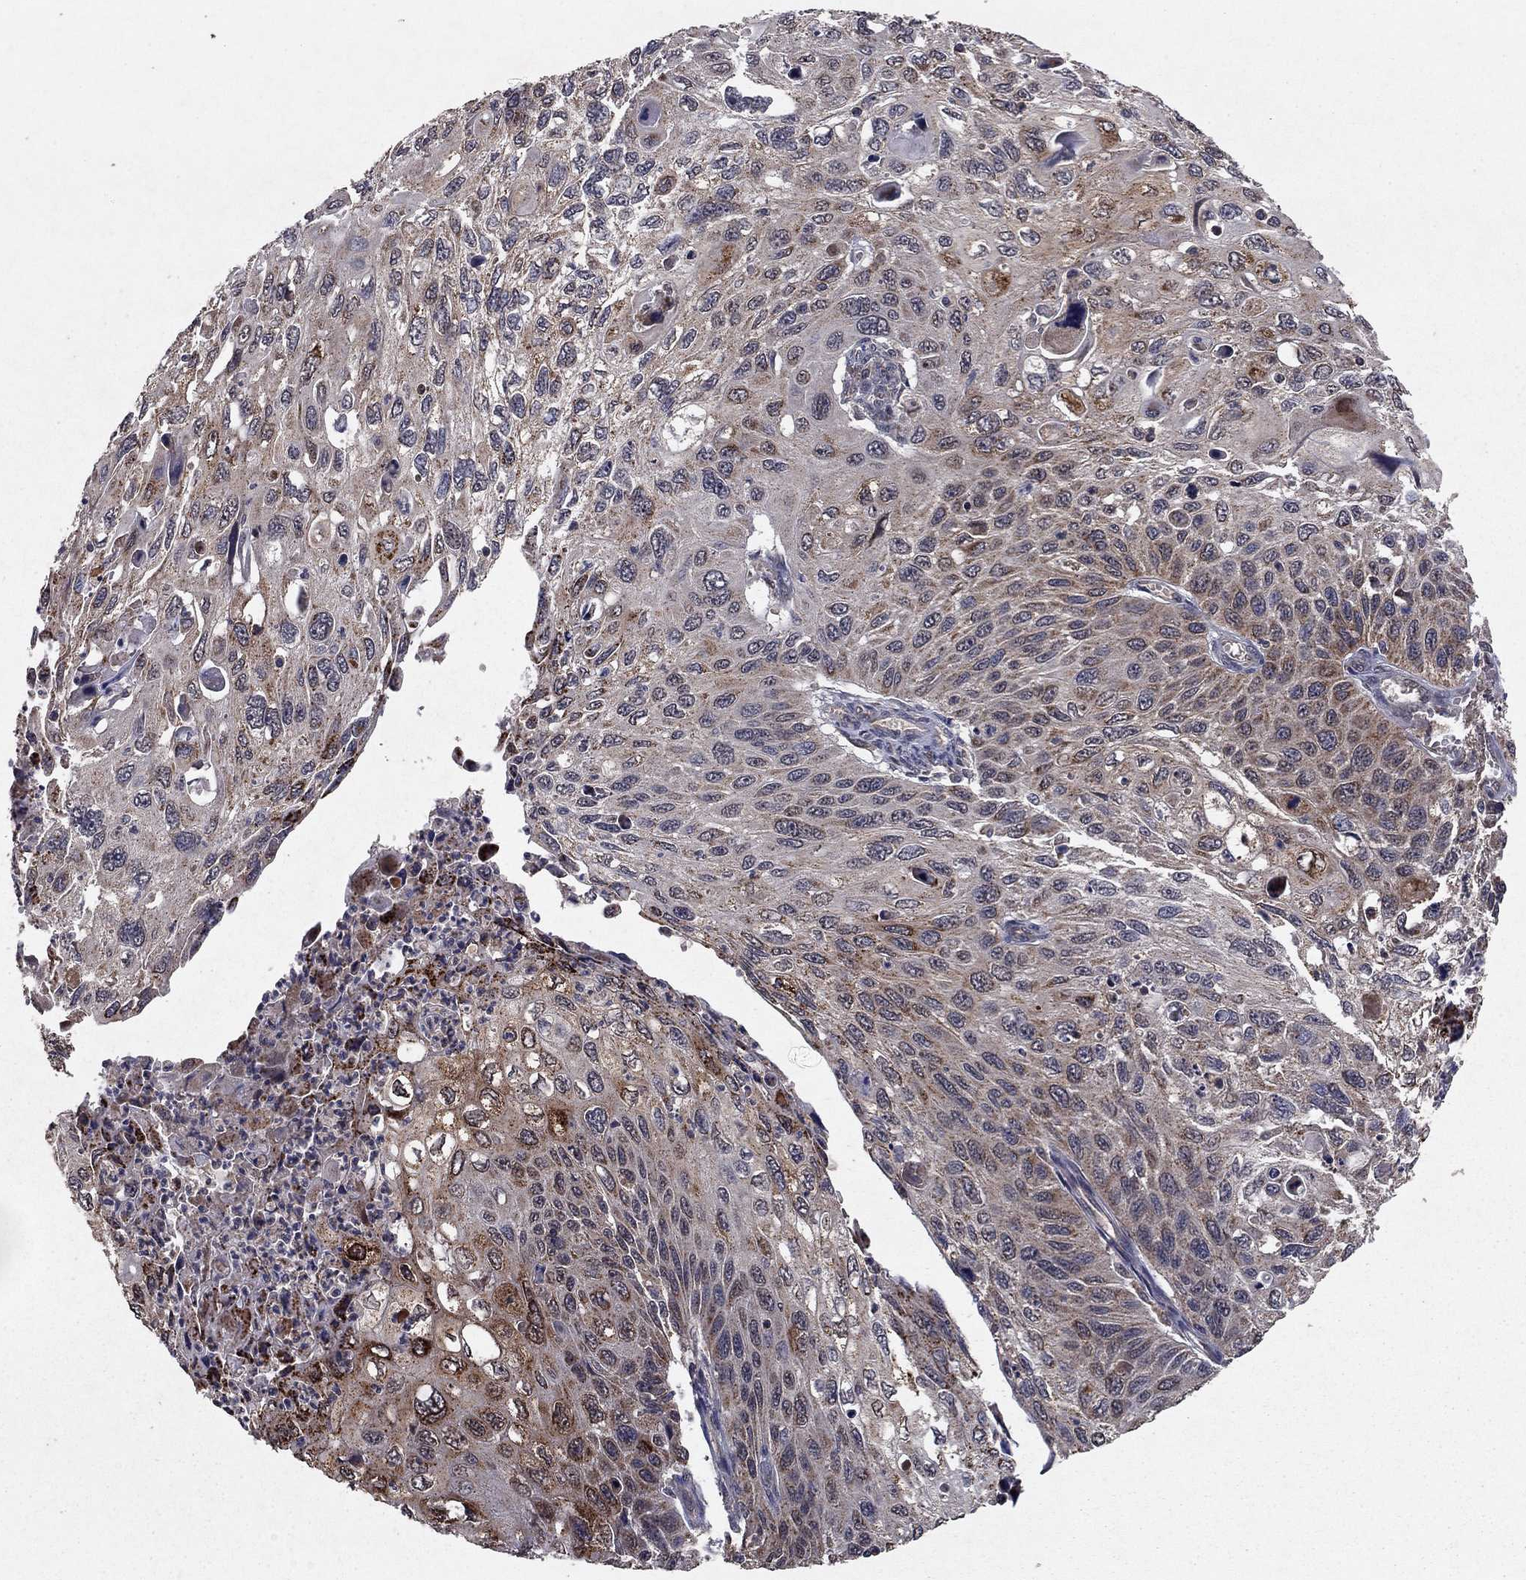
{"staining": {"intensity": "strong", "quantity": "<25%", "location": "cytoplasmic/membranous"}, "tissue": "cervical cancer", "cell_type": "Tumor cells", "image_type": "cancer", "snomed": [{"axis": "morphology", "description": "Squamous cell carcinoma, NOS"}, {"axis": "topography", "description": "Cervix"}], "caption": "Squamous cell carcinoma (cervical) stained for a protein demonstrates strong cytoplasmic/membranous positivity in tumor cells. (Brightfield microscopy of DAB IHC at high magnification).", "gene": "DHRS1", "patient": {"sex": "female", "age": 70}}